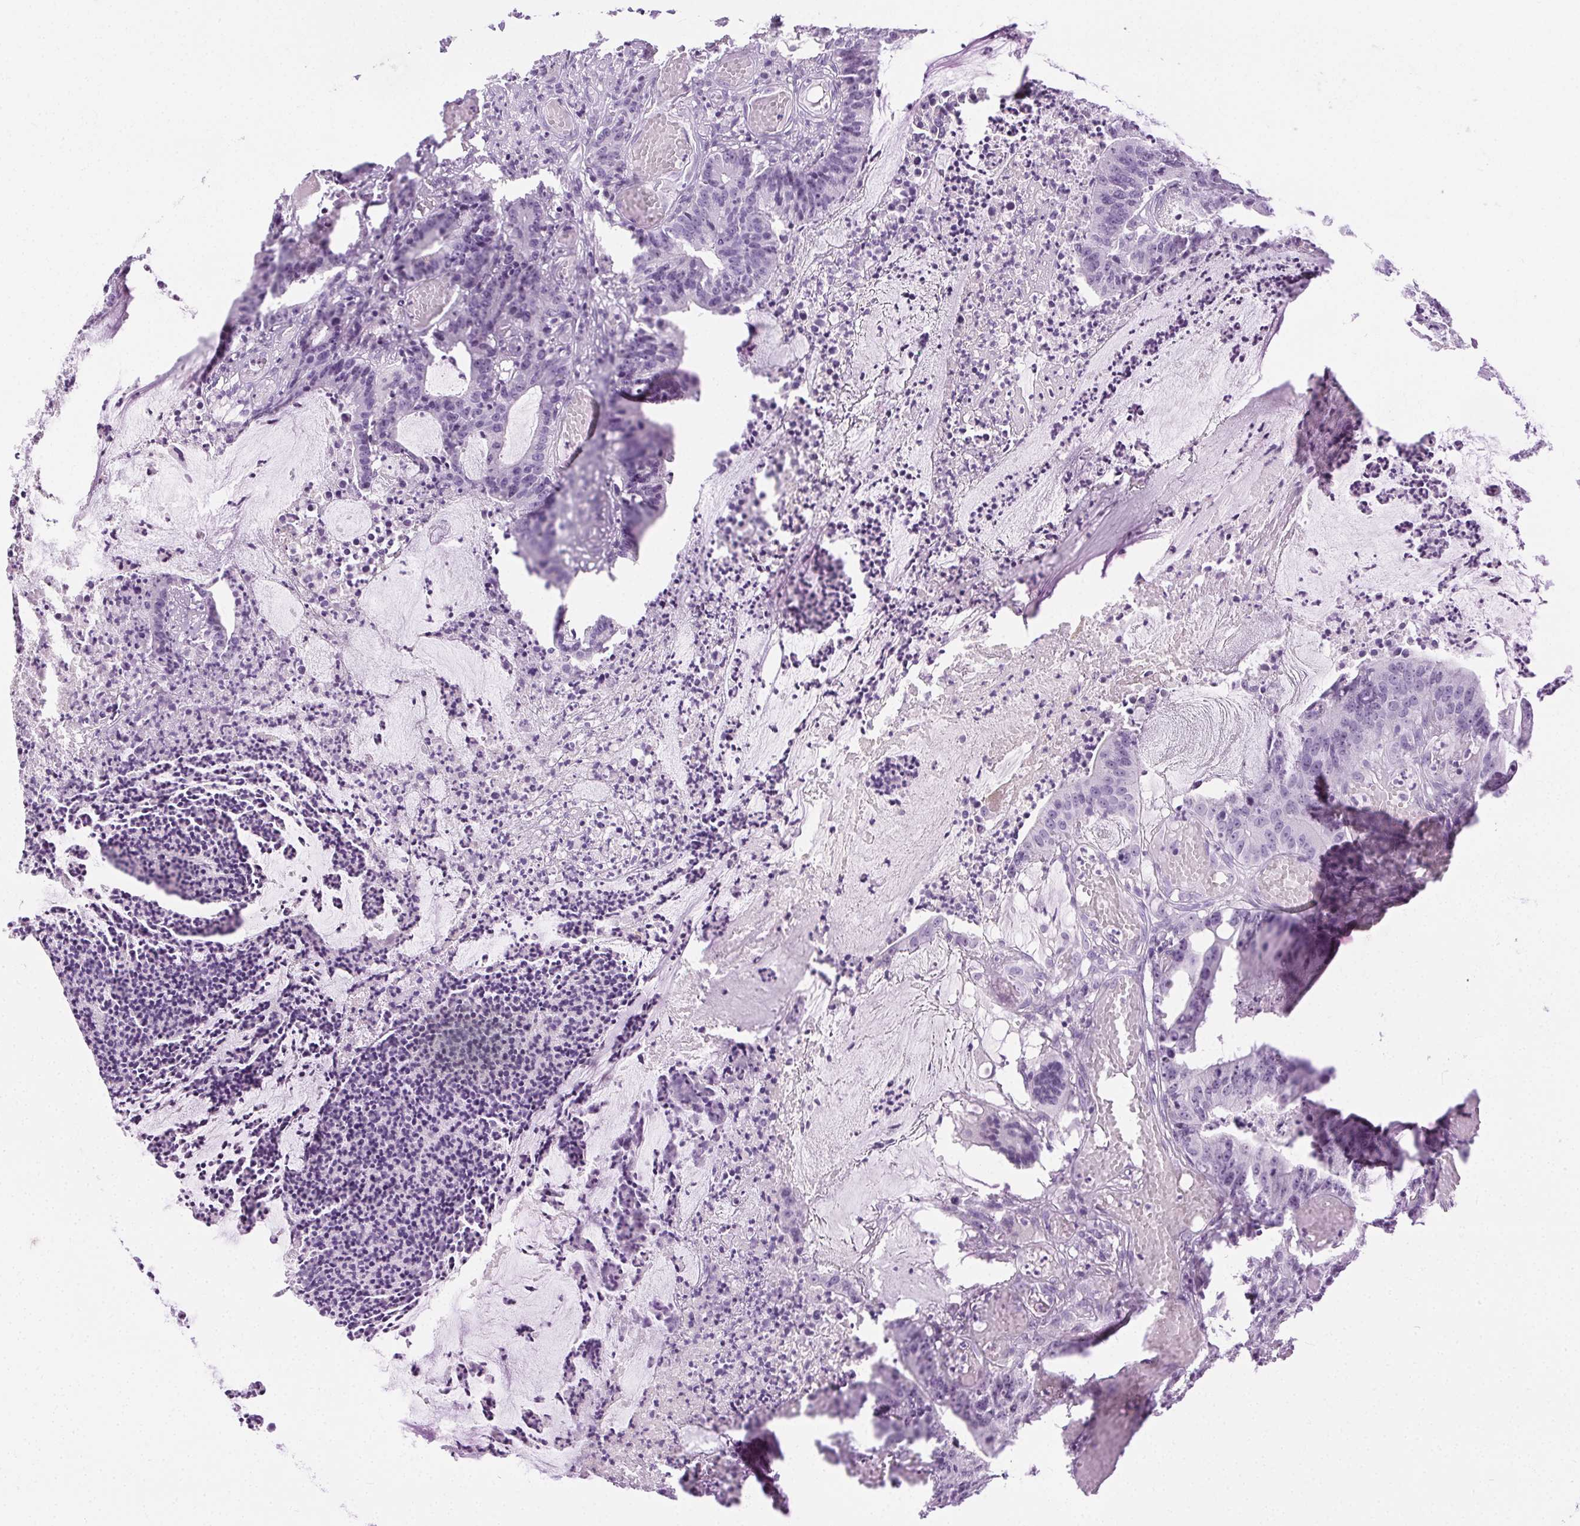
{"staining": {"intensity": "negative", "quantity": "none", "location": "none"}, "tissue": "colorectal cancer", "cell_type": "Tumor cells", "image_type": "cancer", "snomed": [{"axis": "morphology", "description": "Adenocarcinoma, NOS"}, {"axis": "topography", "description": "Colon"}], "caption": "This image is of colorectal cancer (adenocarcinoma) stained with IHC to label a protein in brown with the nuclei are counter-stained blue. There is no positivity in tumor cells.", "gene": "C20orf85", "patient": {"sex": "female", "age": 78}}